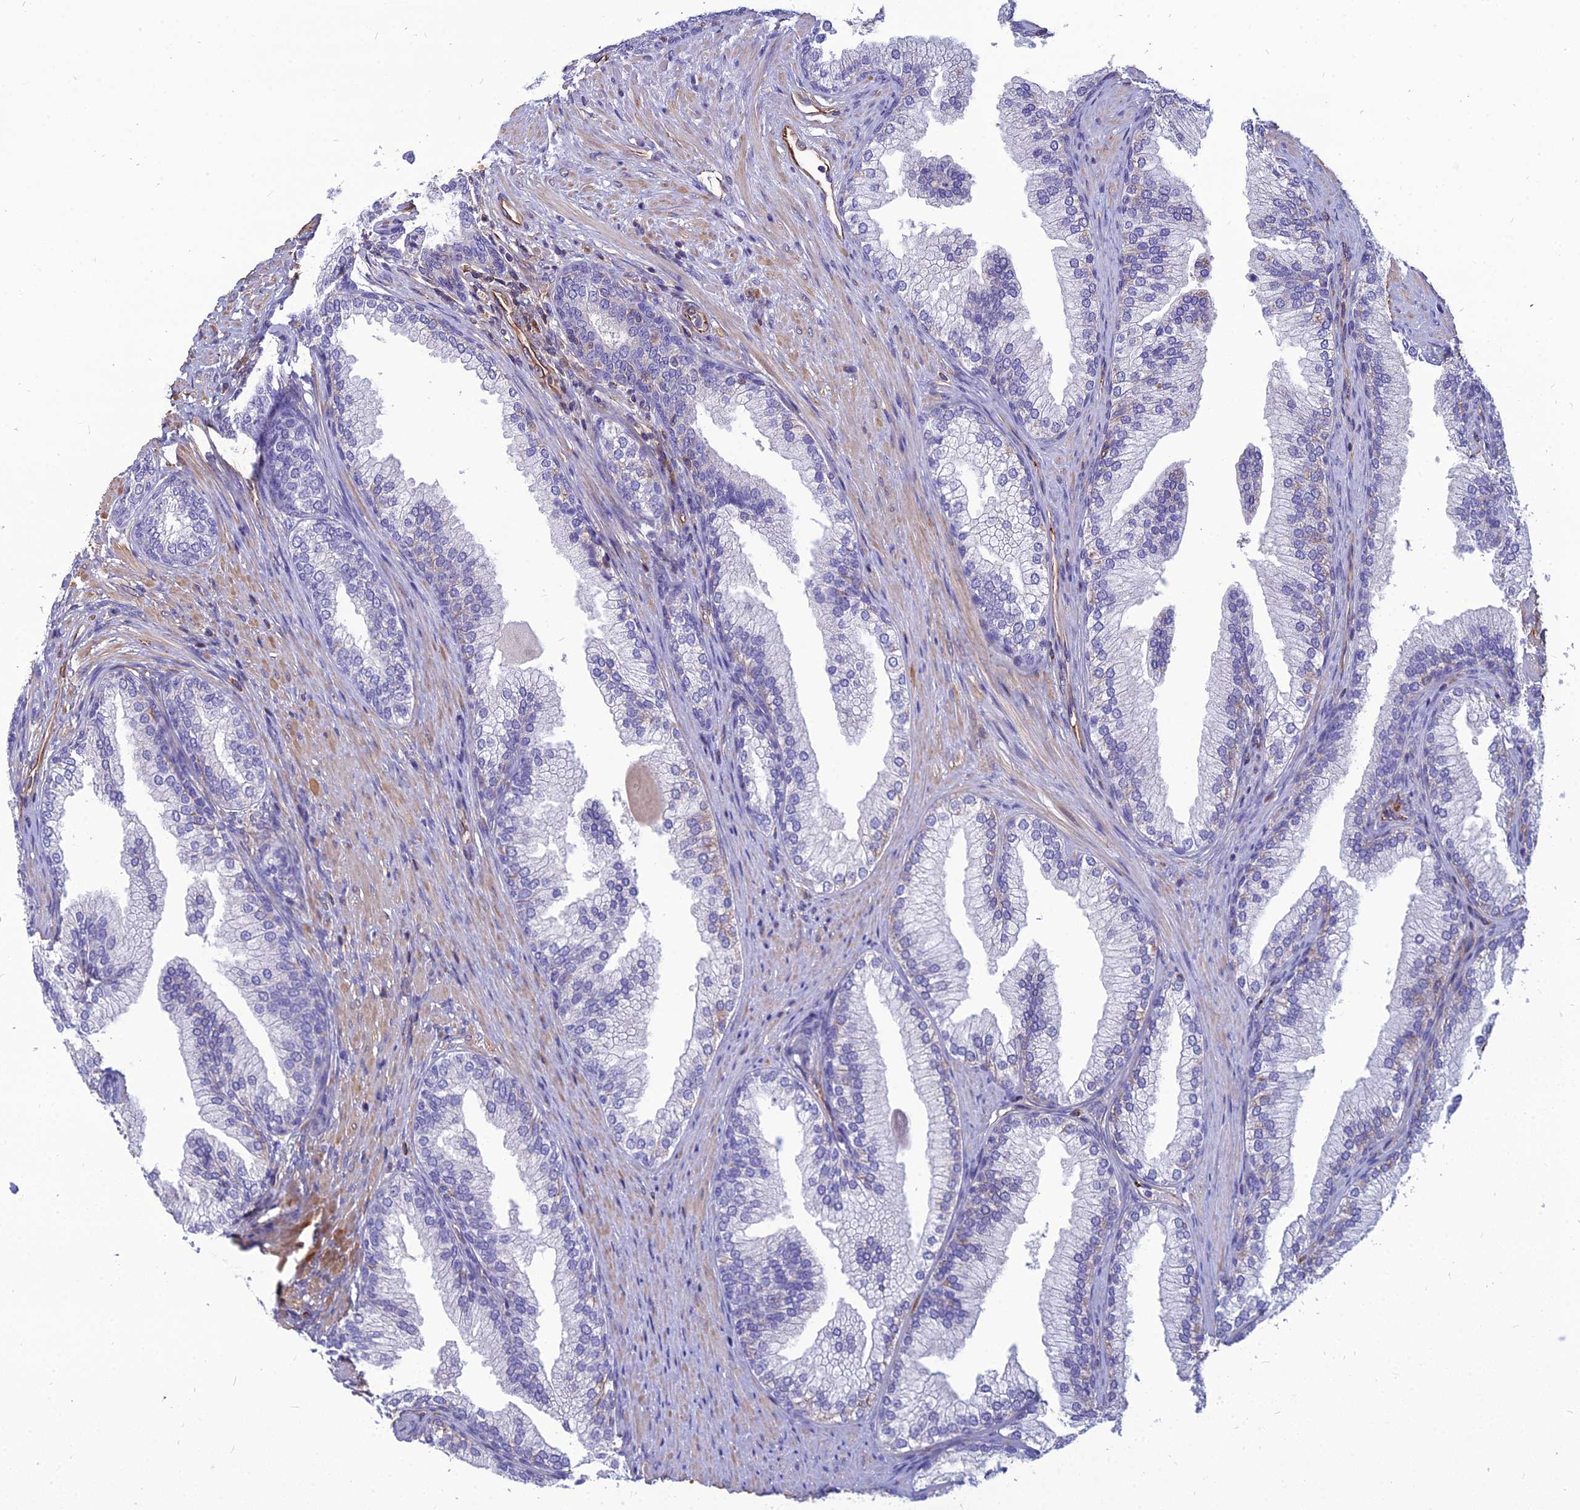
{"staining": {"intensity": "negative", "quantity": "none", "location": "none"}, "tissue": "prostate", "cell_type": "Glandular cells", "image_type": "normal", "snomed": [{"axis": "morphology", "description": "Normal tissue, NOS"}, {"axis": "topography", "description": "Prostate"}], "caption": "IHC of normal human prostate shows no staining in glandular cells.", "gene": "PSMD11", "patient": {"sex": "male", "age": 76}}